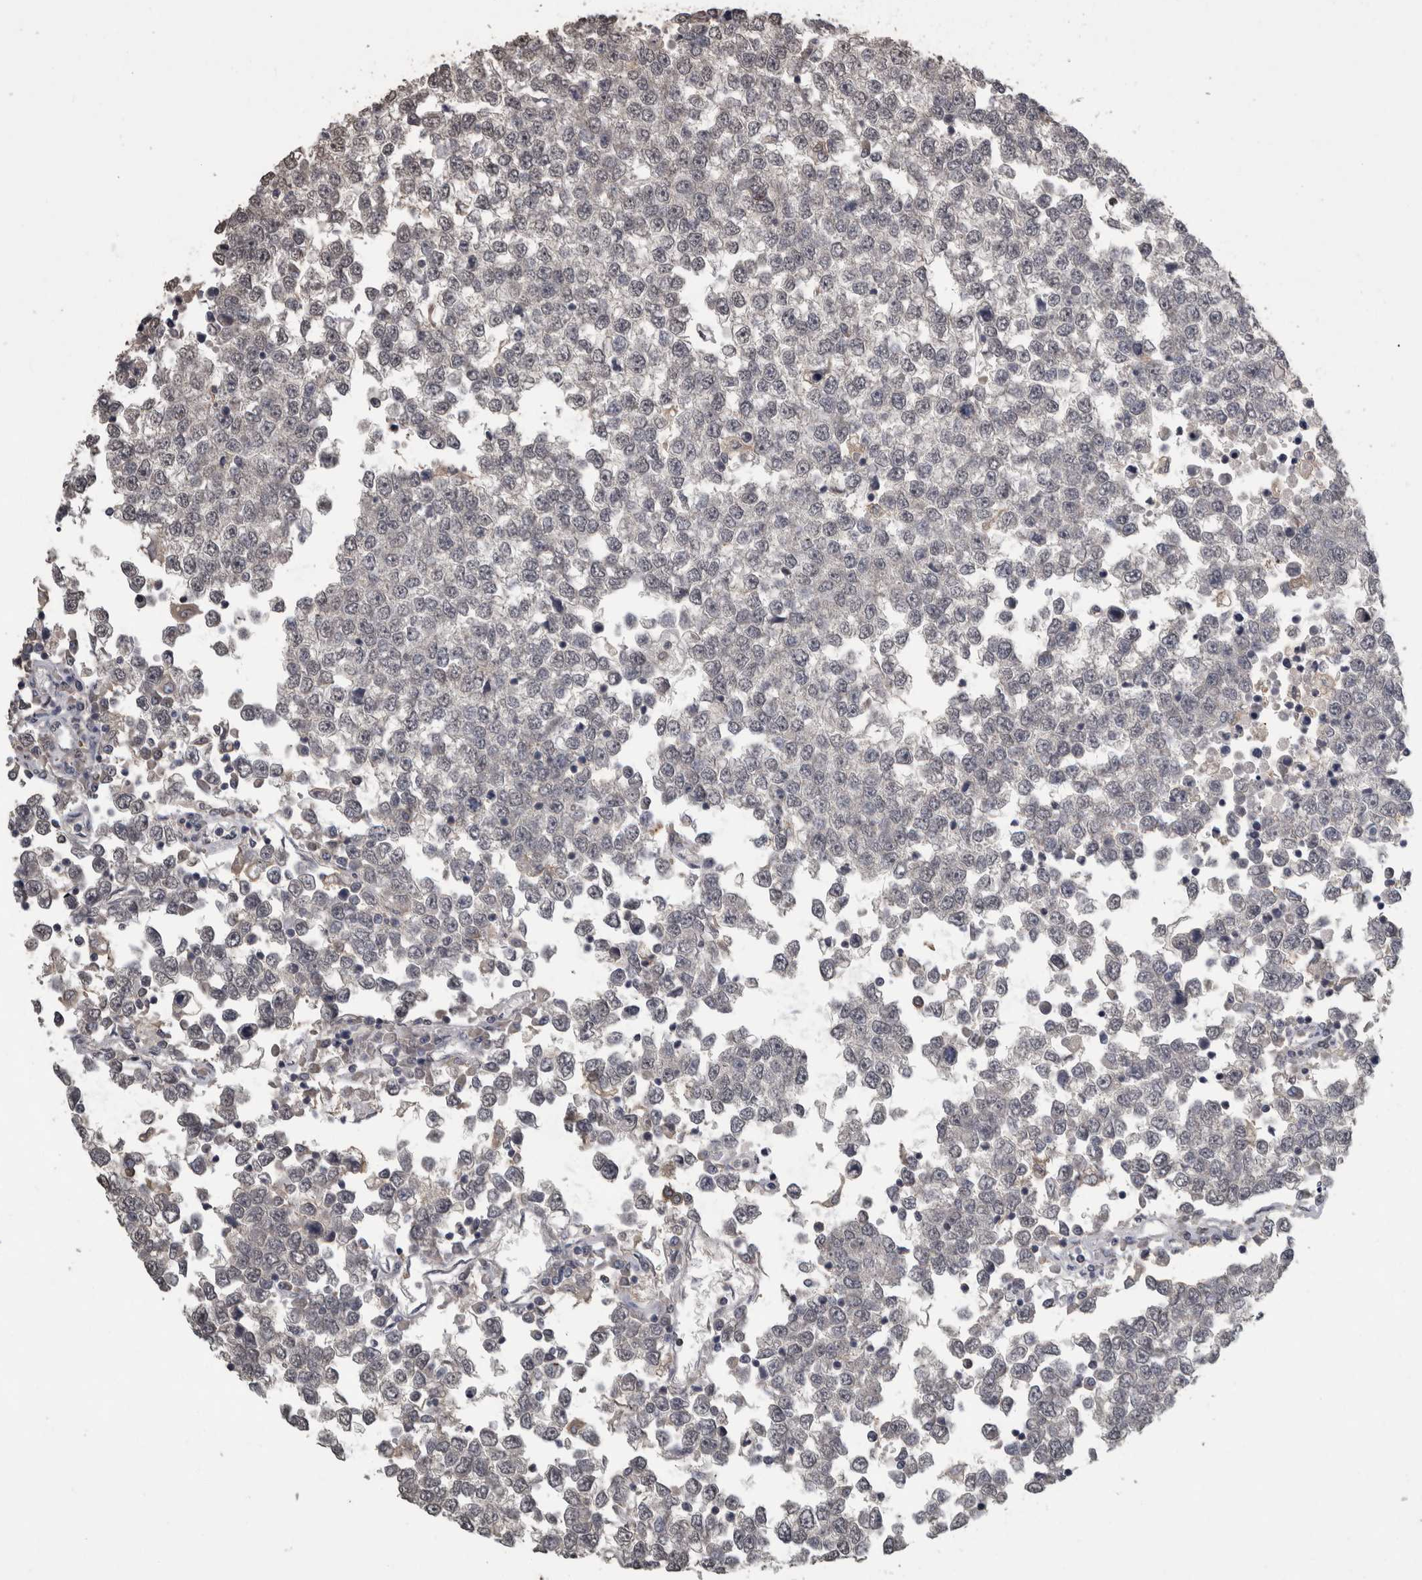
{"staining": {"intensity": "negative", "quantity": "none", "location": "none"}, "tissue": "testis cancer", "cell_type": "Tumor cells", "image_type": "cancer", "snomed": [{"axis": "morphology", "description": "Seminoma, NOS"}, {"axis": "topography", "description": "Testis"}], "caption": "Tumor cells show no significant staining in seminoma (testis).", "gene": "PIK3AP1", "patient": {"sex": "male", "age": 65}}